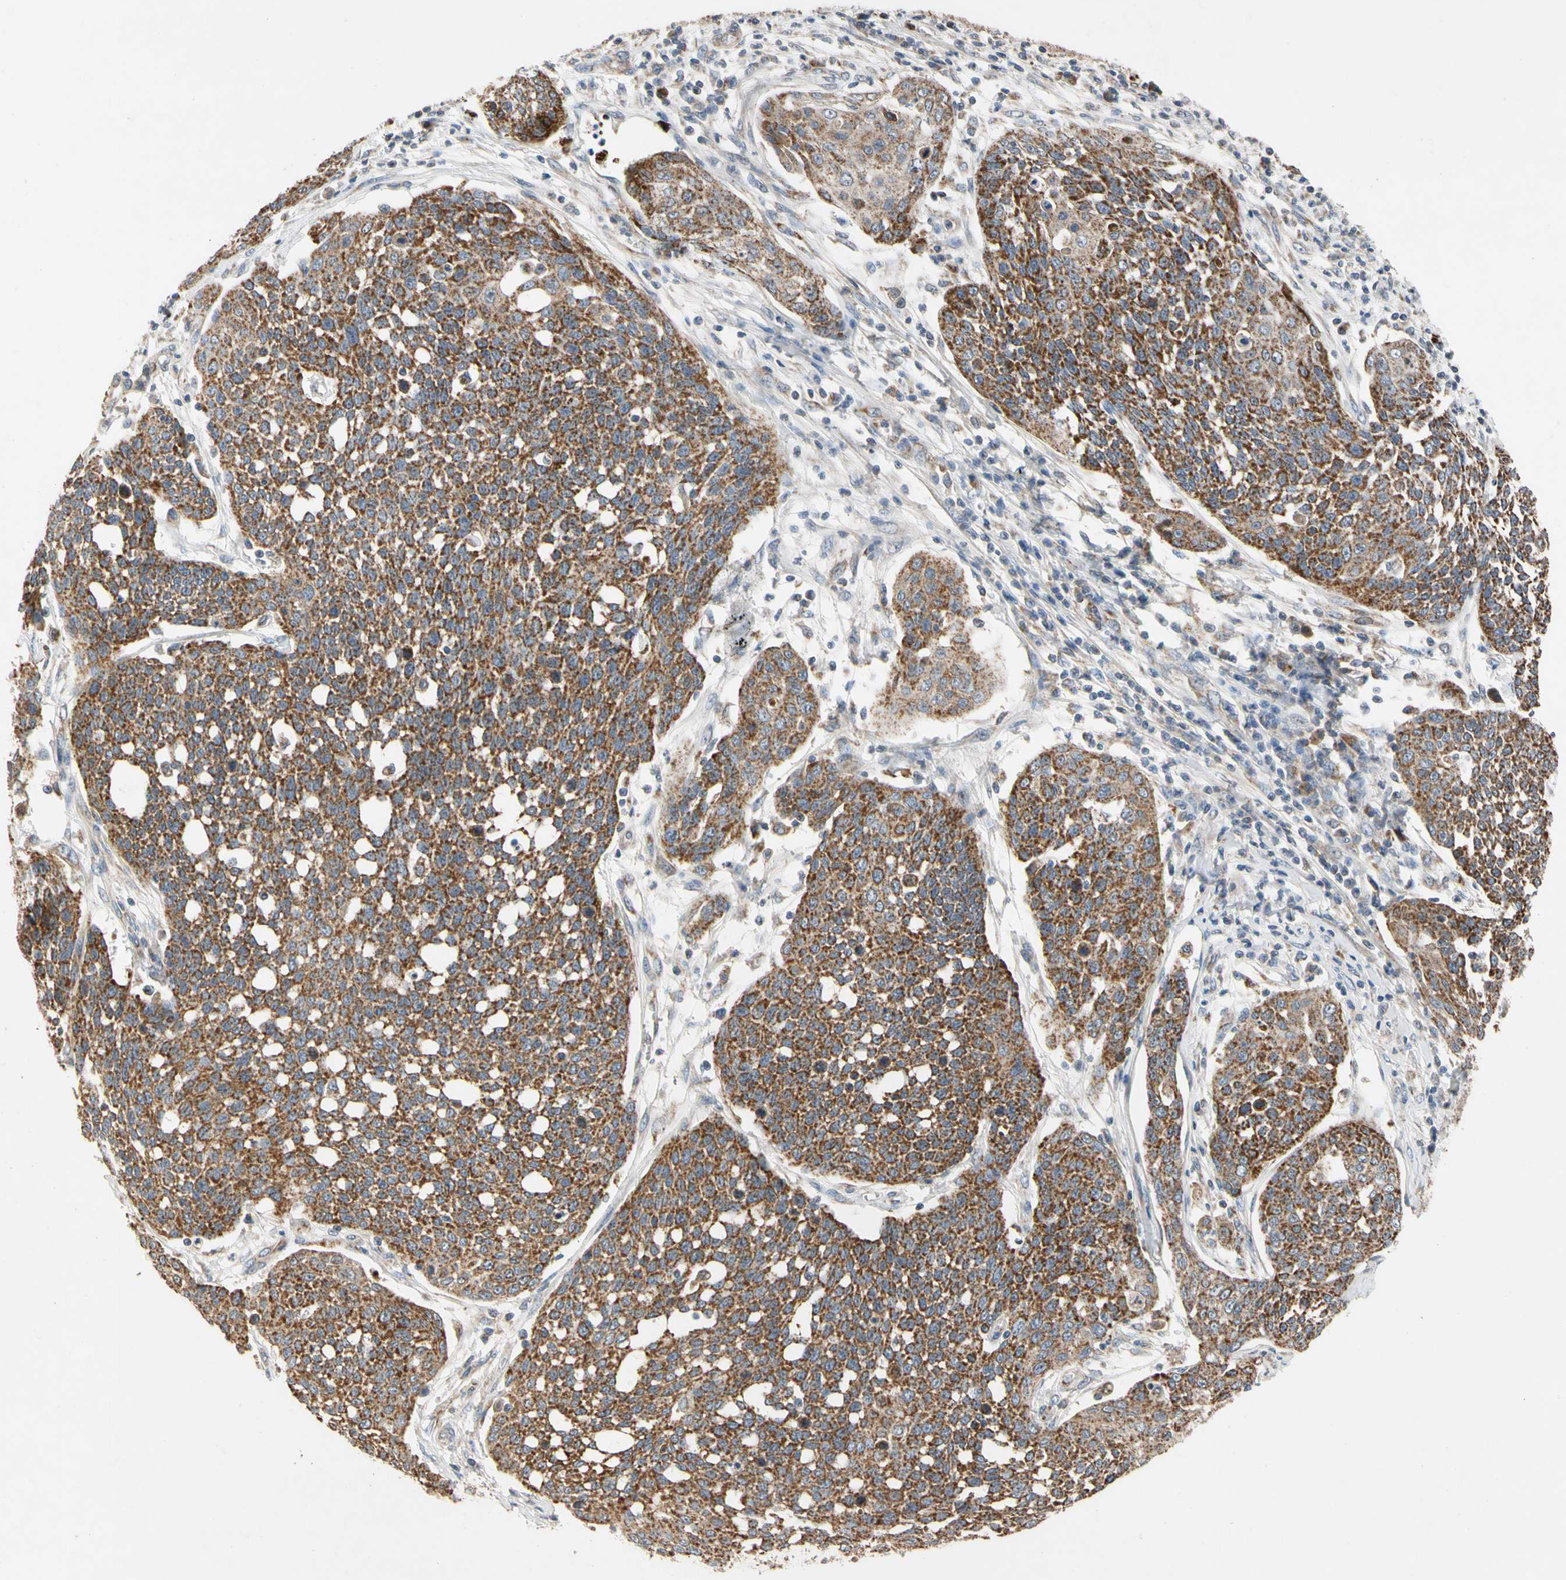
{"staining": {"intensity": "strong", "quantity": ">75%", "location": "cytoplasmic/membranous"}, "tissue": "cervical cancer", "cell_type": "Tumor cells", "image_type": "cancer", "snomed": [{"axis": "morphology", "description": "Squamous cell carcinoma, NOS"}, {"axis": "topography", "description": "Cervix"}], "caption": "Approximately >75% of tumor cells in human cervical squamous cell carcinoma reveal strong cytoplasmic/membranous protein expression as visualized by brown immunohistochemical staining.", "gene": "GPD2", "patient": {"sex": "female", "age": 34}}